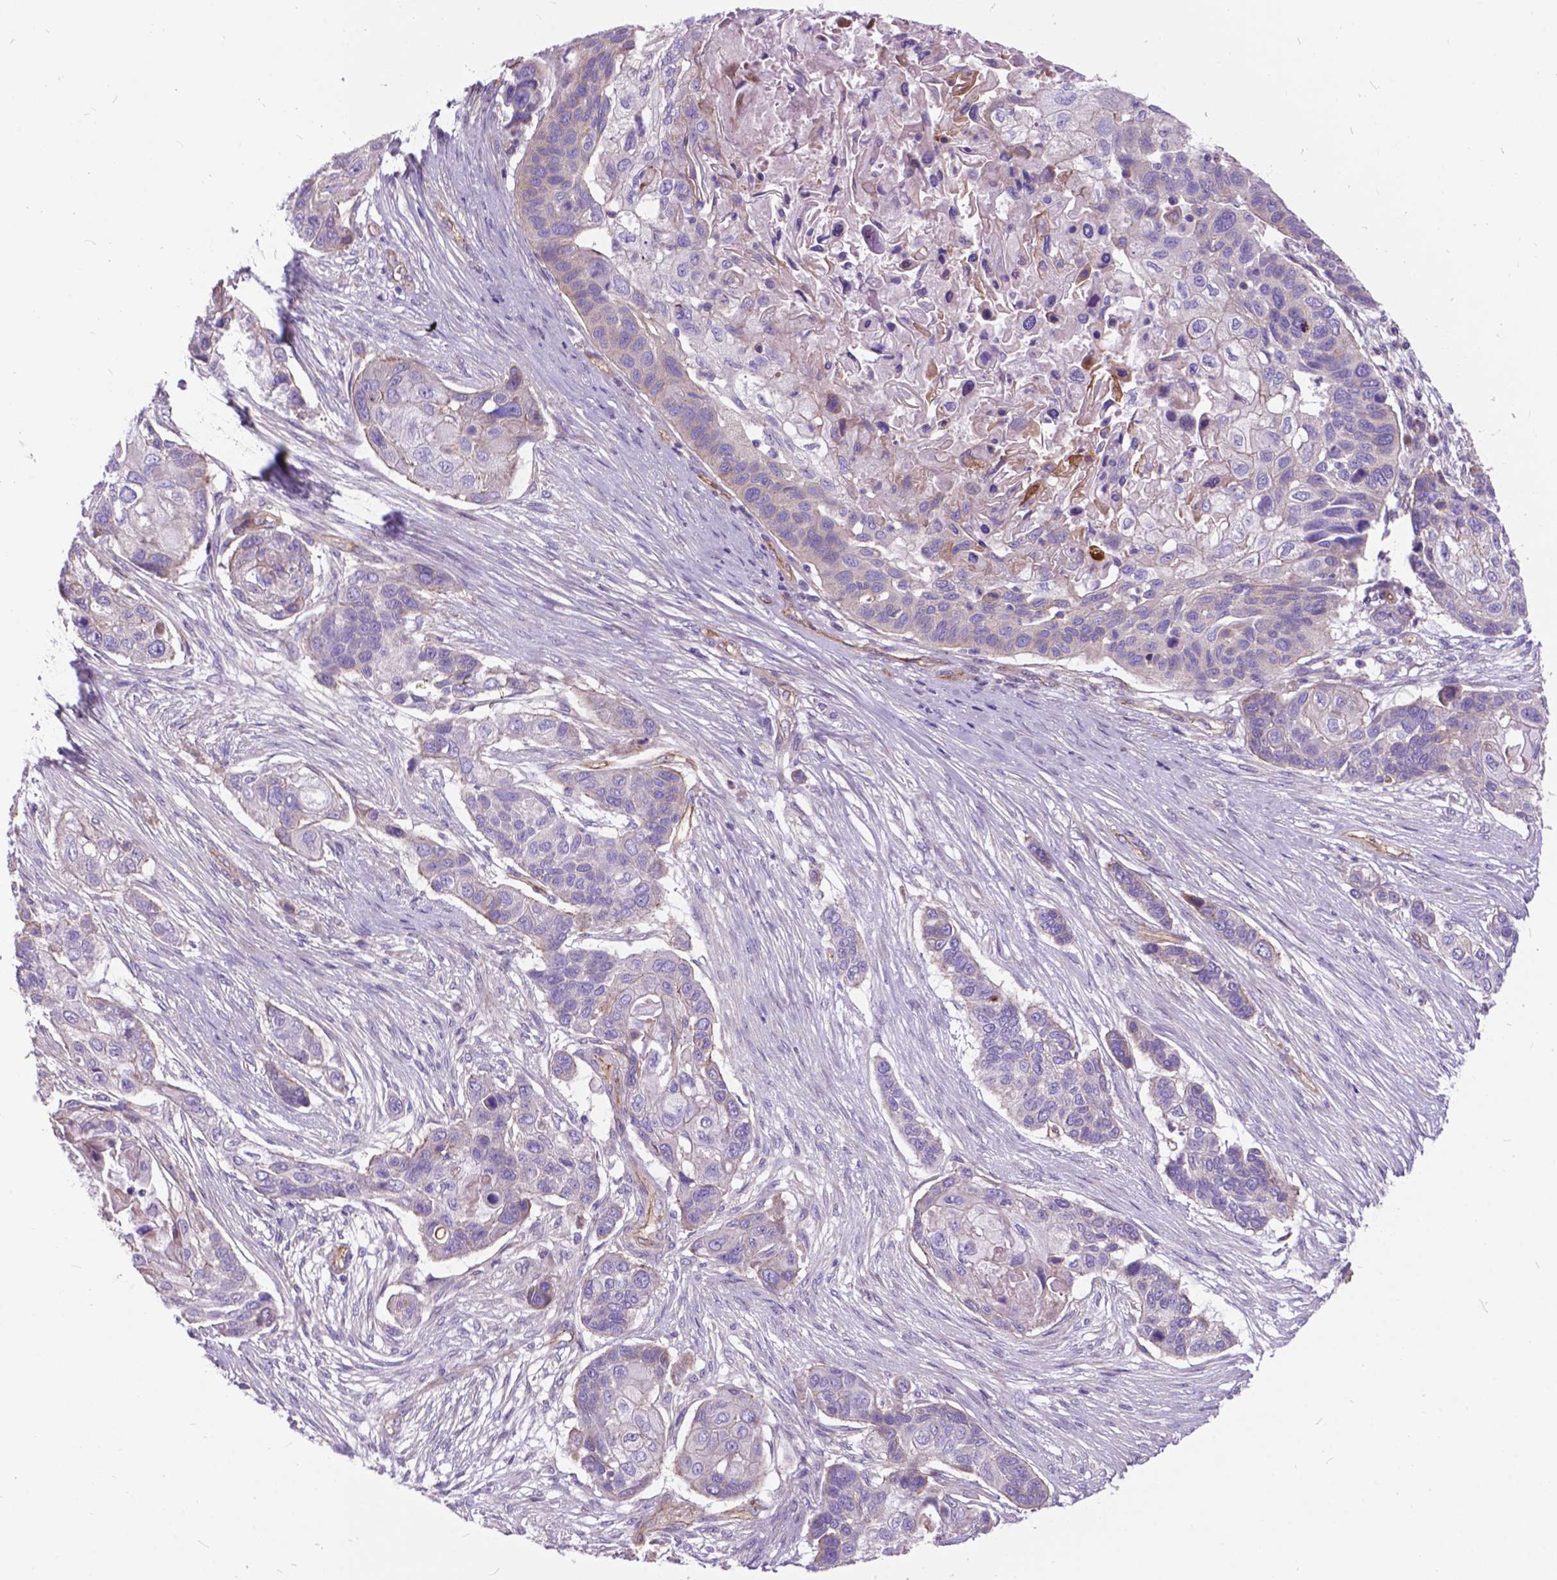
{"staining": {"intensity": "negative", "quantity": "none", "location": "none"}, "tissue": "lung cancer", "cell_type": "Tumor cells", "image_type": "cancer", "snomed": [{"axis": "morphology", "description": "Squamous cell carcinoma, NOS"}, {"axis": "topography", "description": "Lung"}], "caption": "Immunohistochemical staining of lung cancer (squamous cell carcinoma) exhibits no significant staining in tumor cells.", "gene": "FLT4", "patient": {"sex": "male", "age": 69}}